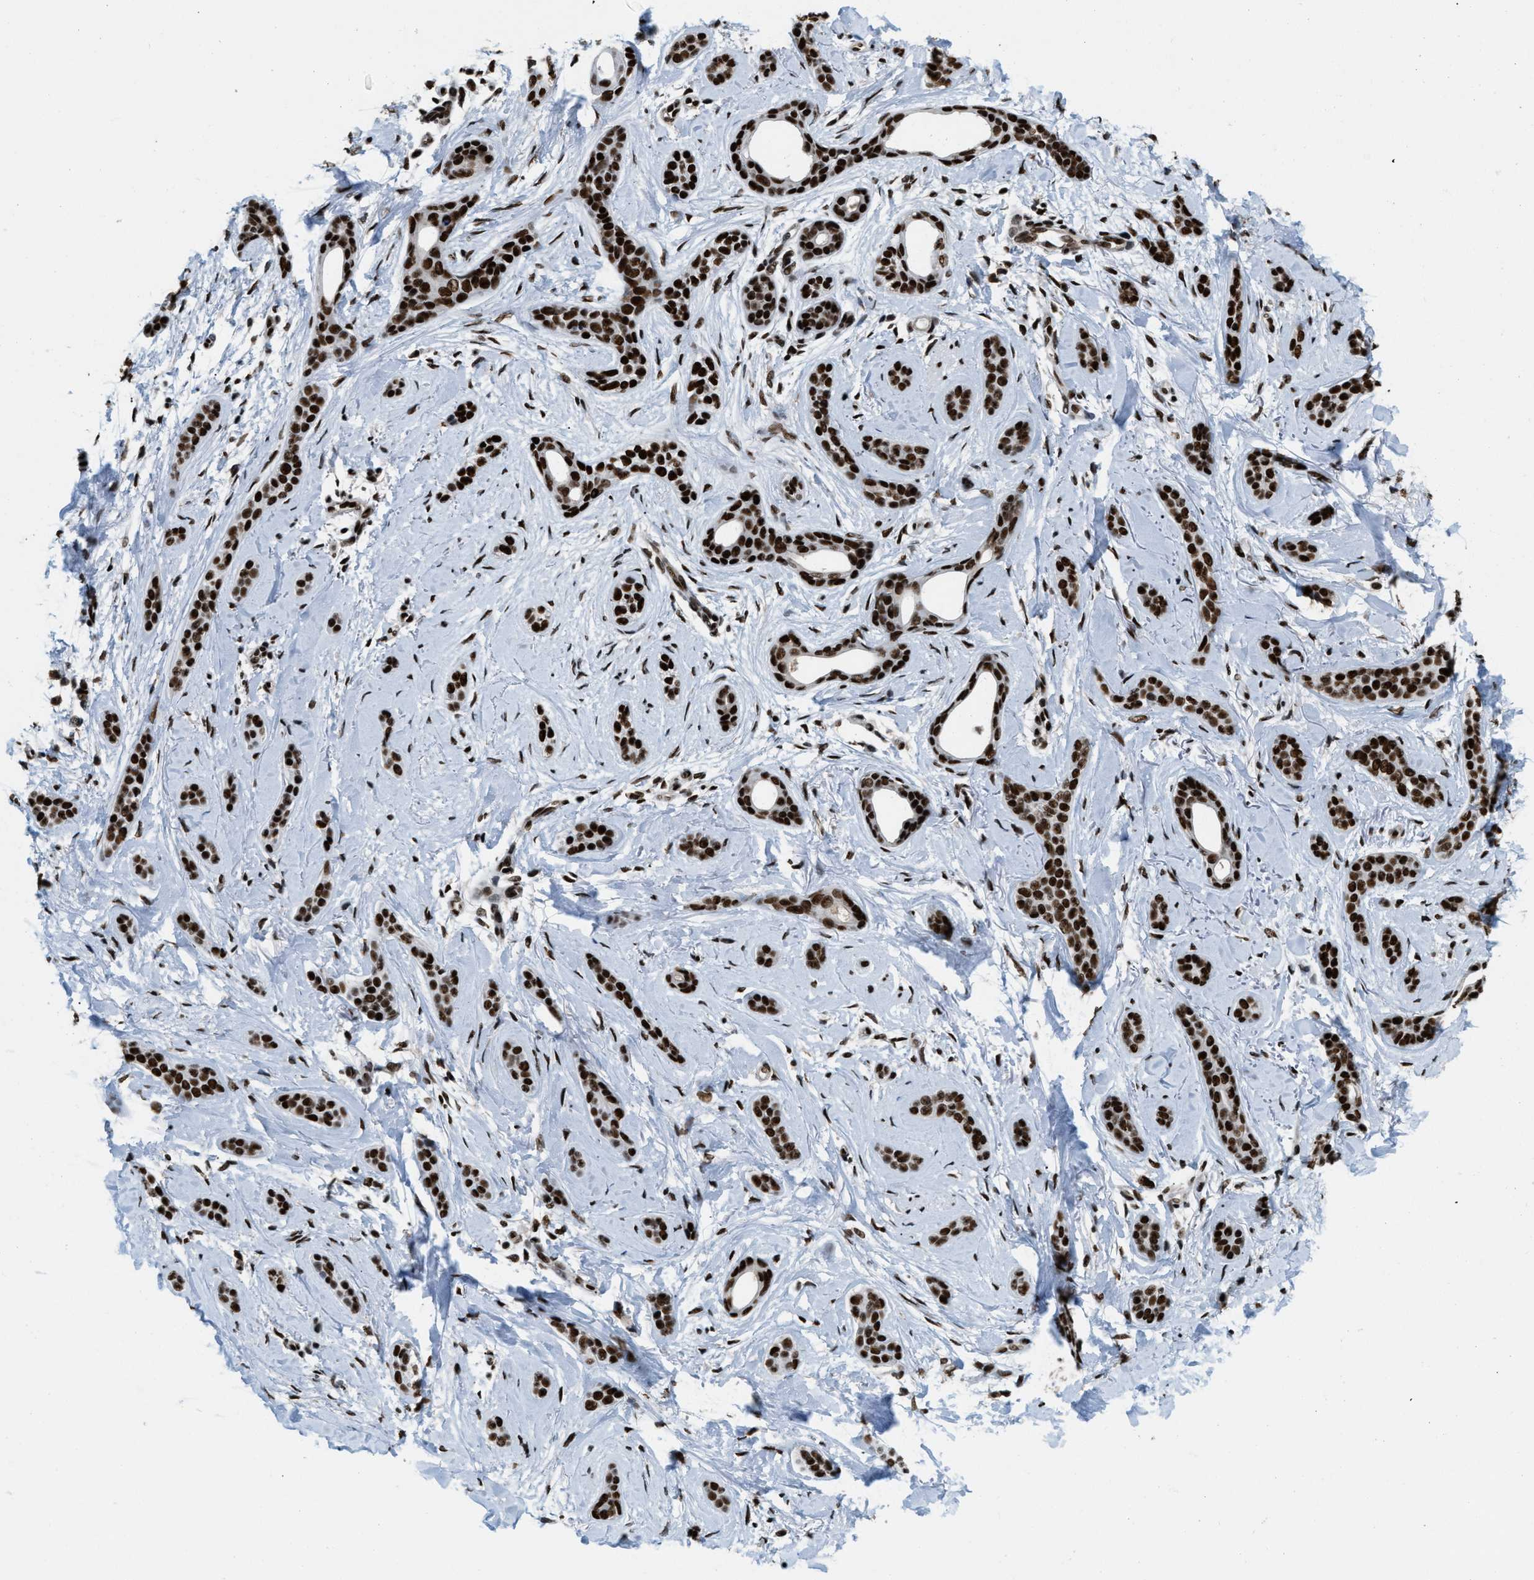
{"staining": {"intensity": "strong", "quantity": ">75%", "location": "nuclear"}, "tissue": "skin cancer", "cell_type": "Tumor cells", "image_type": "cancer", "snomed": [{"axis": "morphology", "description": "Basal cell carcinoma"}, {"axis": "morphology", "description": "Adnexal tumor, benign"}, {"axis": "topography", "description": "Skin"}], "caption": "High-magnification brightfield microscopy of skin basal cell carcinoma stained with DAB (brown) and counterstained with hematoxylin (blue). tumor cells exhibit strong nuclear positivity is appreciated in about>75% of cells.", "gene": "NUMA1", "patient": {"sex": "female", "age": 42}}